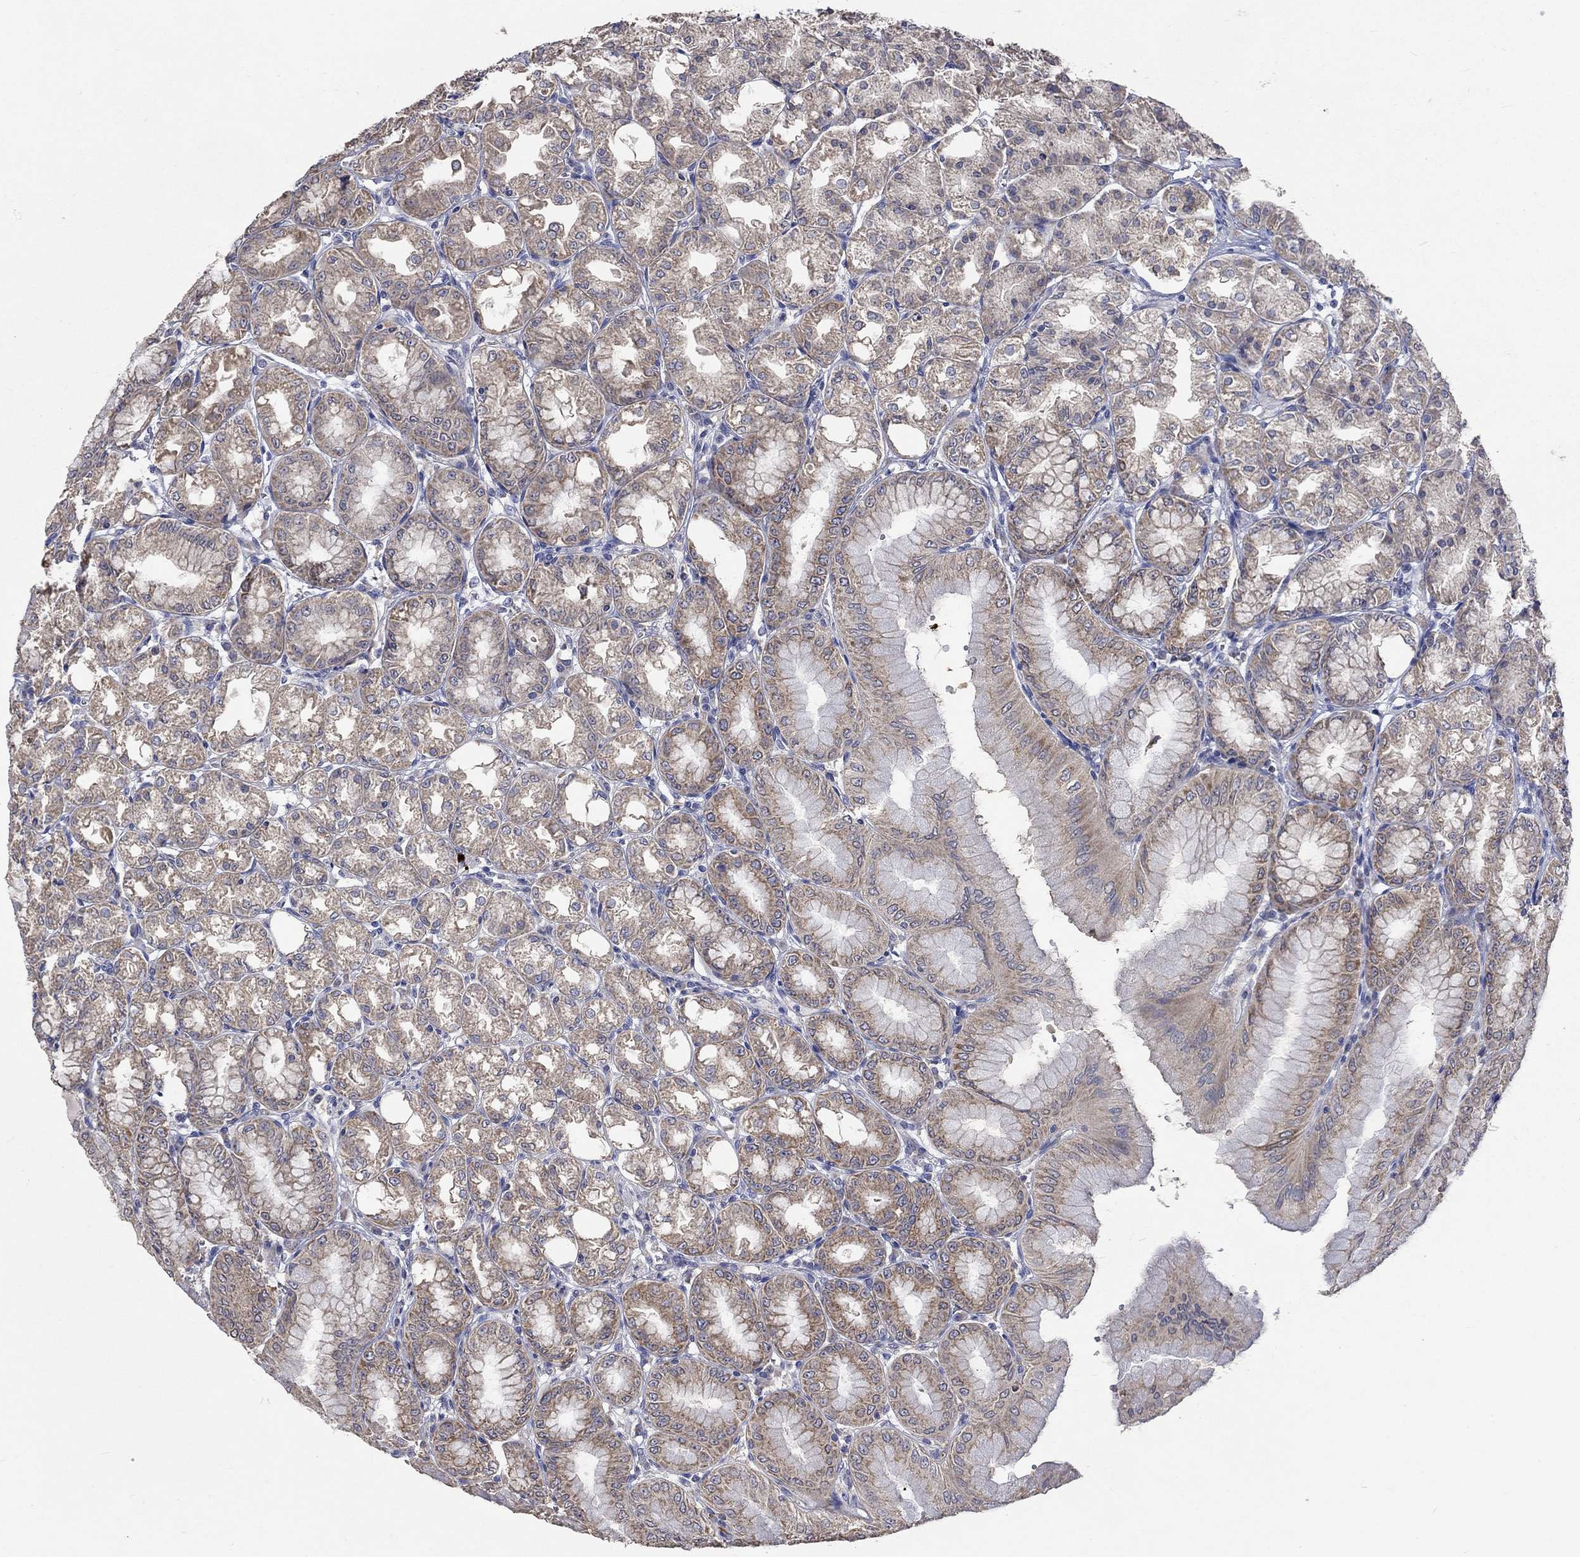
{"staining": {"intensity": "weak", "quantity": ">75%", "location": "cytoplasmic/membranous"}, "tissue": "stomach", "cell_type": "Glandular cells", "image_type": "normal", "snomed": [{"axis": "morphology", "description": "Normal tissue, NOS"}, {"axis": "topography", "description": "Stomach, lower"}], "caption": "The micrograph displays staining of benign stomach, revealing weak cytoplasmic/membranous protein staining (brown color) within glandular cells. (IHC, brightfield microscopy, high magnification).", "gene": "UGT8", "patient": {"sex": "male", "age": 71}}